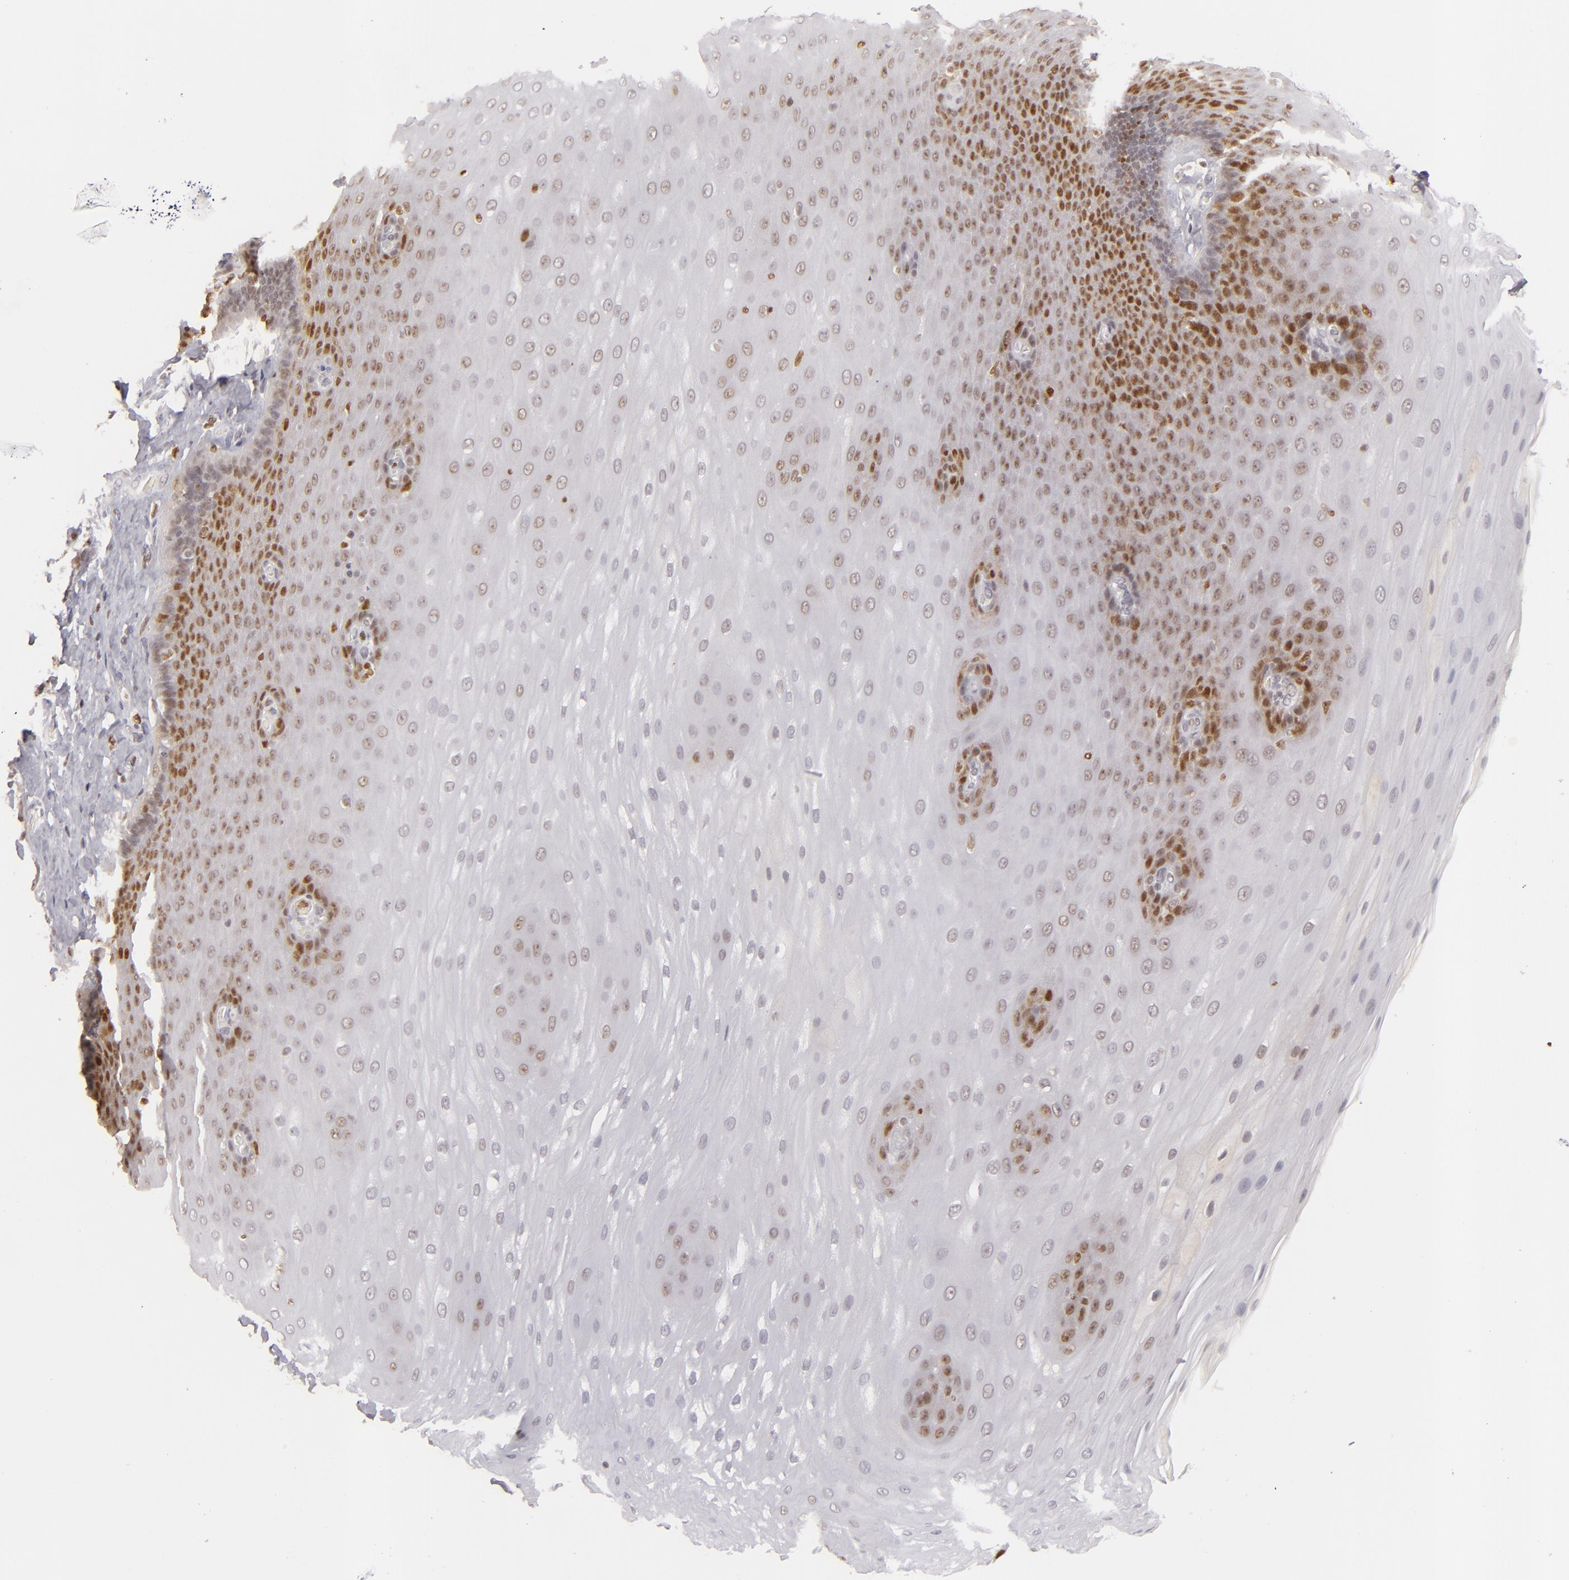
{"staining": {"intensity": "strong", "quantity": "25%-75%", "location": "nuclear"}, "tissue": "esophagus", "cell_type": "Squamous epithelial cells", "image_type": "normal", "snomed": [{"axis": "morphology", "description": "Normal tissue, NOS"}, {"axis": "topography", "description": "Esophagus"}], "caption": "A micrograph of human esophagus stained for a protein reveals strong nuclear brown staining in squamous epithelial cells. (brown staining indicates protein expression, while blue staining denotes nuclei).", "gene": "FEN1", "patient": {"sex": "male", "age": 62}}